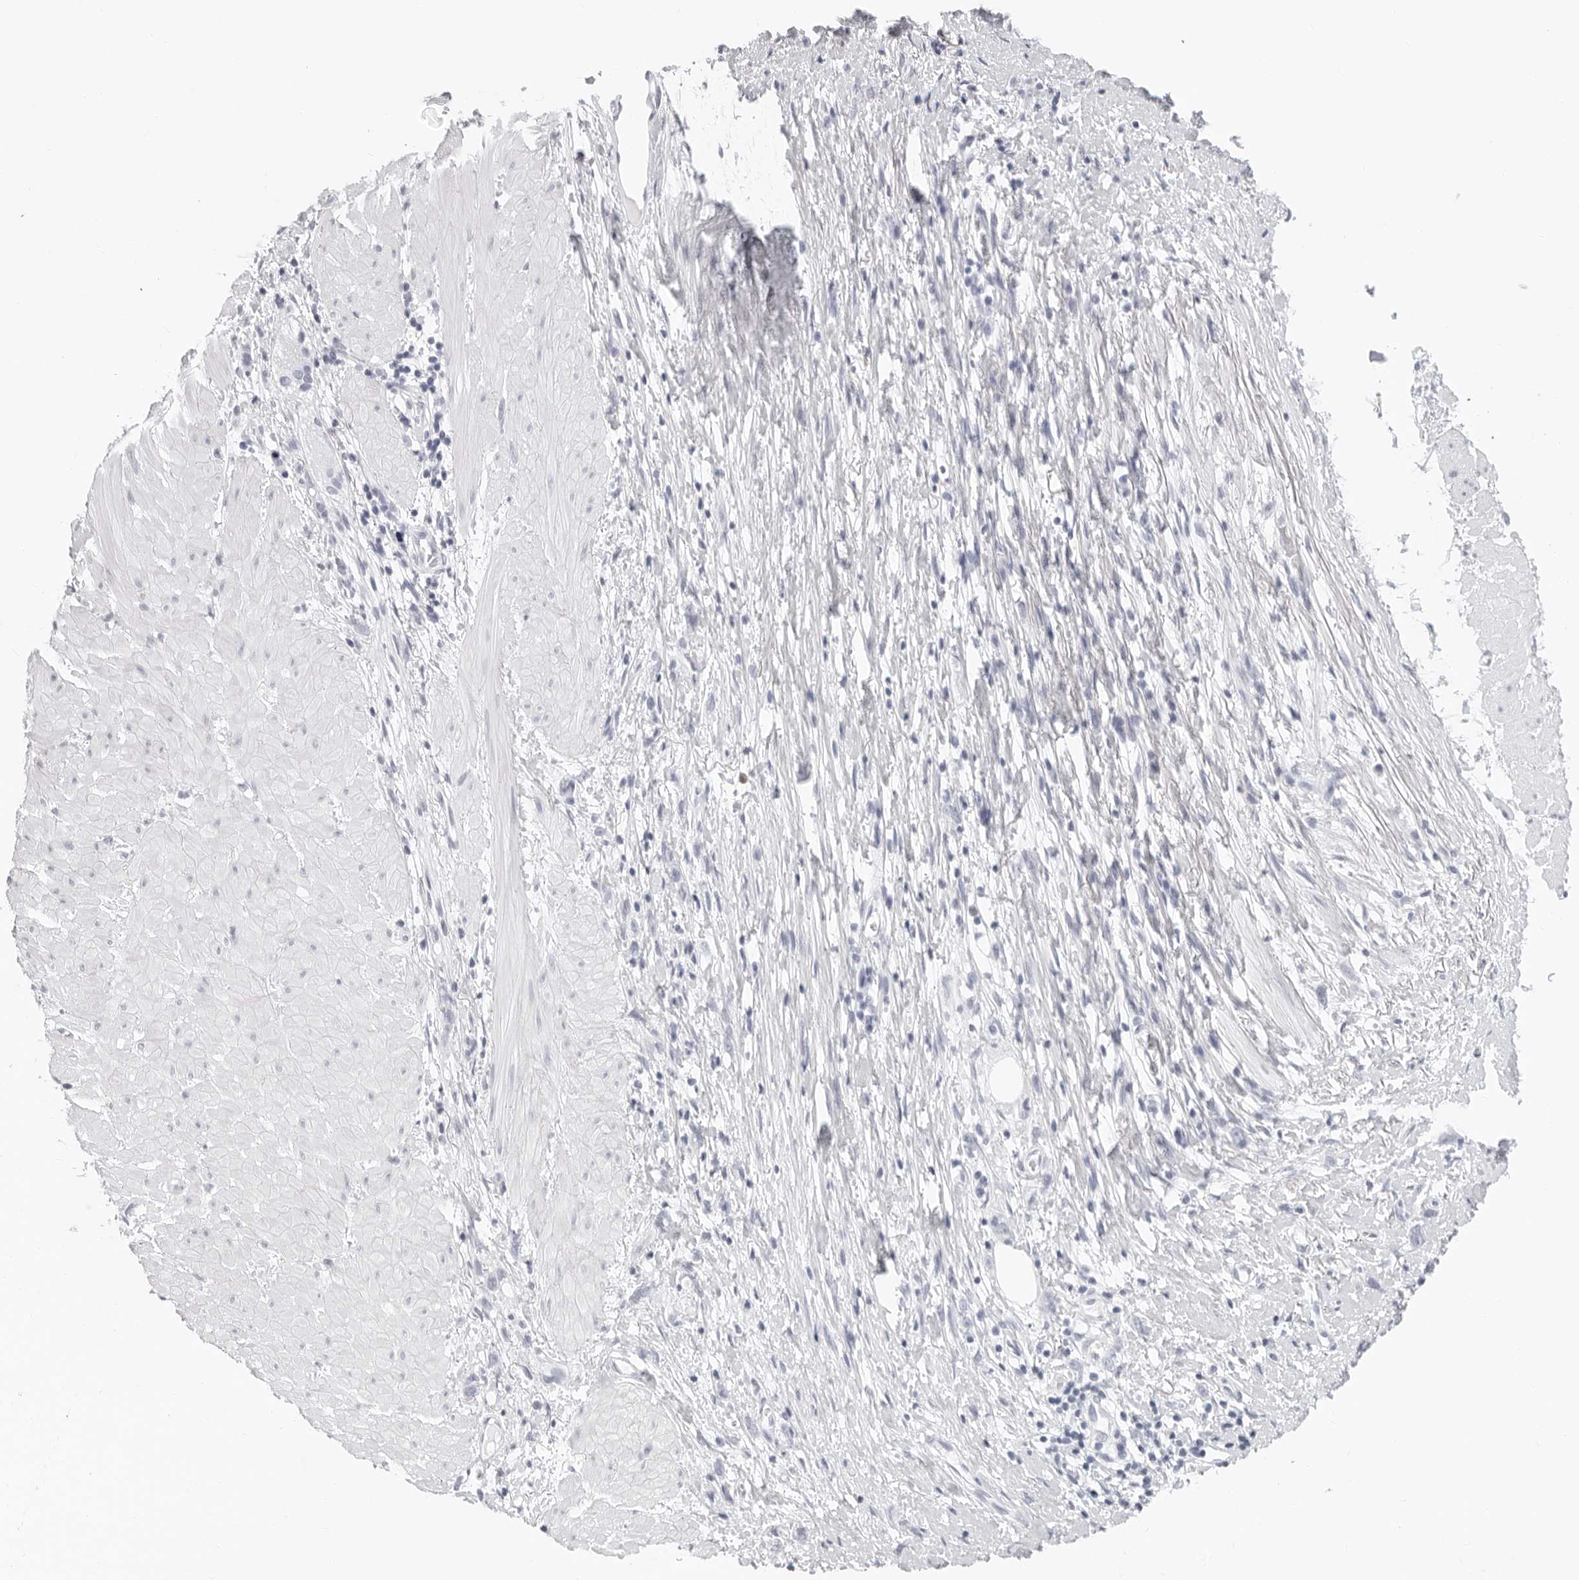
{"staining": {"intensity": "negative", "quantity": "none", "location": "none"}, "tissue": "stomach cancer", "cell_type": "Tumor cells", "image_type": "cancer", "snomed": [{"axis": "morphology", "description": "Adenocarcinoma, NOS"}, {"axis": "topography", "description": "Stomach"}], "caption": "Tumor cells show no significant expression in stomach adenocarcinoma.", "gene": "AGMAT", "patient": {"sex": "female", "age": 76}}